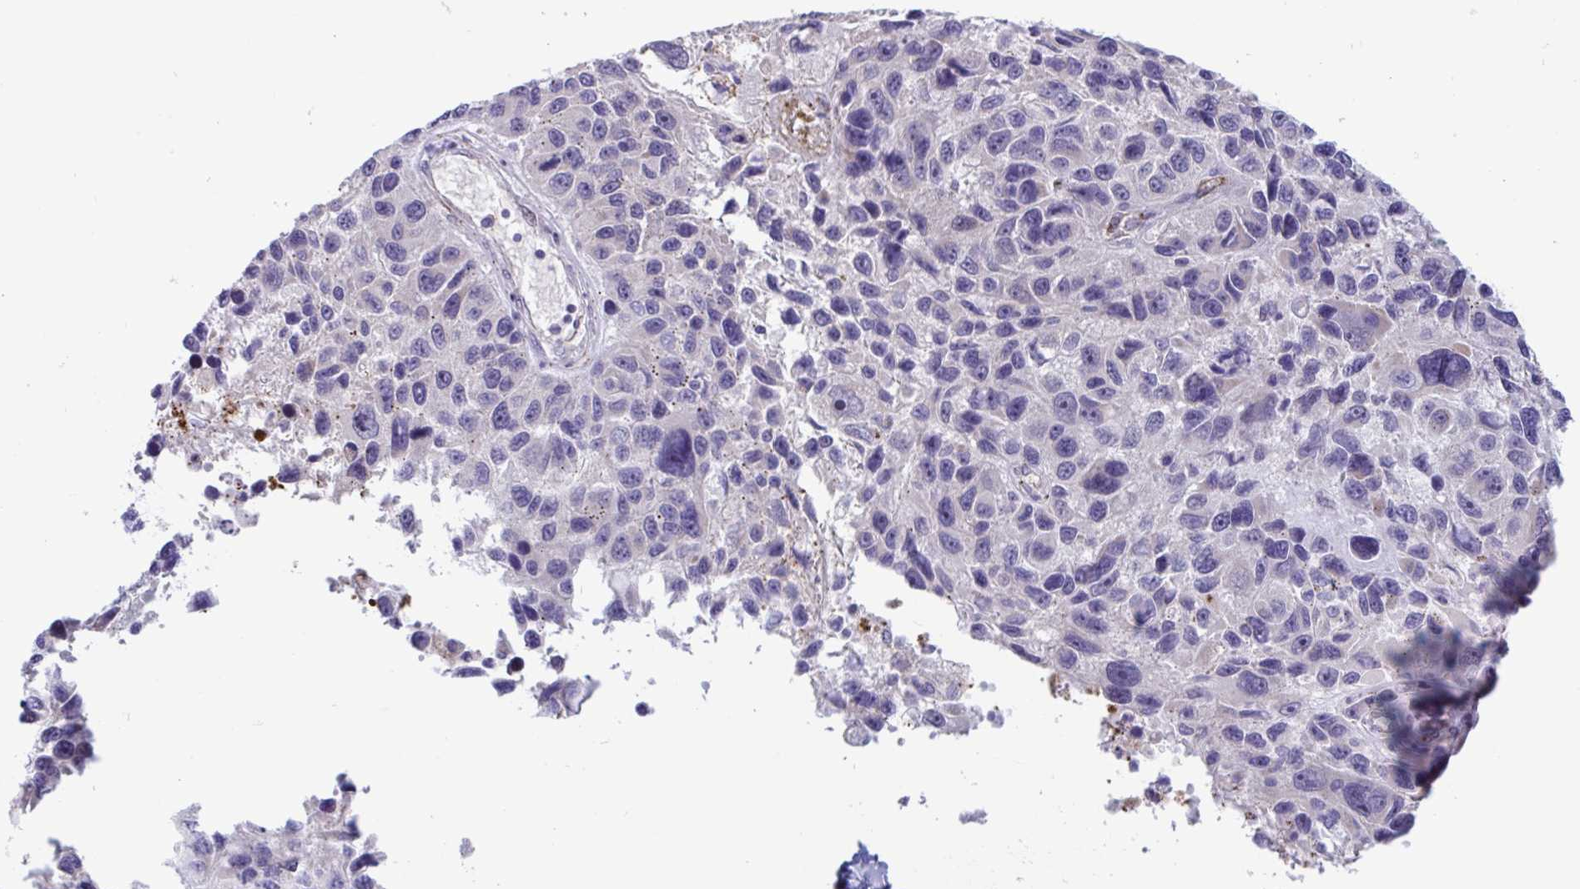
{"staining": {"intensity": "negative", "quantity": "none", "location": "none"}, "tissue": "melanoma", "cell_type": "Tumor cells", "image_type": "cancer", "snomed": [{"axis": "morphology", "description": "Malignant melanoma, NOS"}, {"axis": "topography", "description": "Skin"}], "caption": "High power microscopy photomicrograph of an immunohistochemistry photomicrograph of malignant melanoma, revealing no significant staining in tumor cells.", "gene": "IL37", "patient": {"sex": "male", "age": 53}}